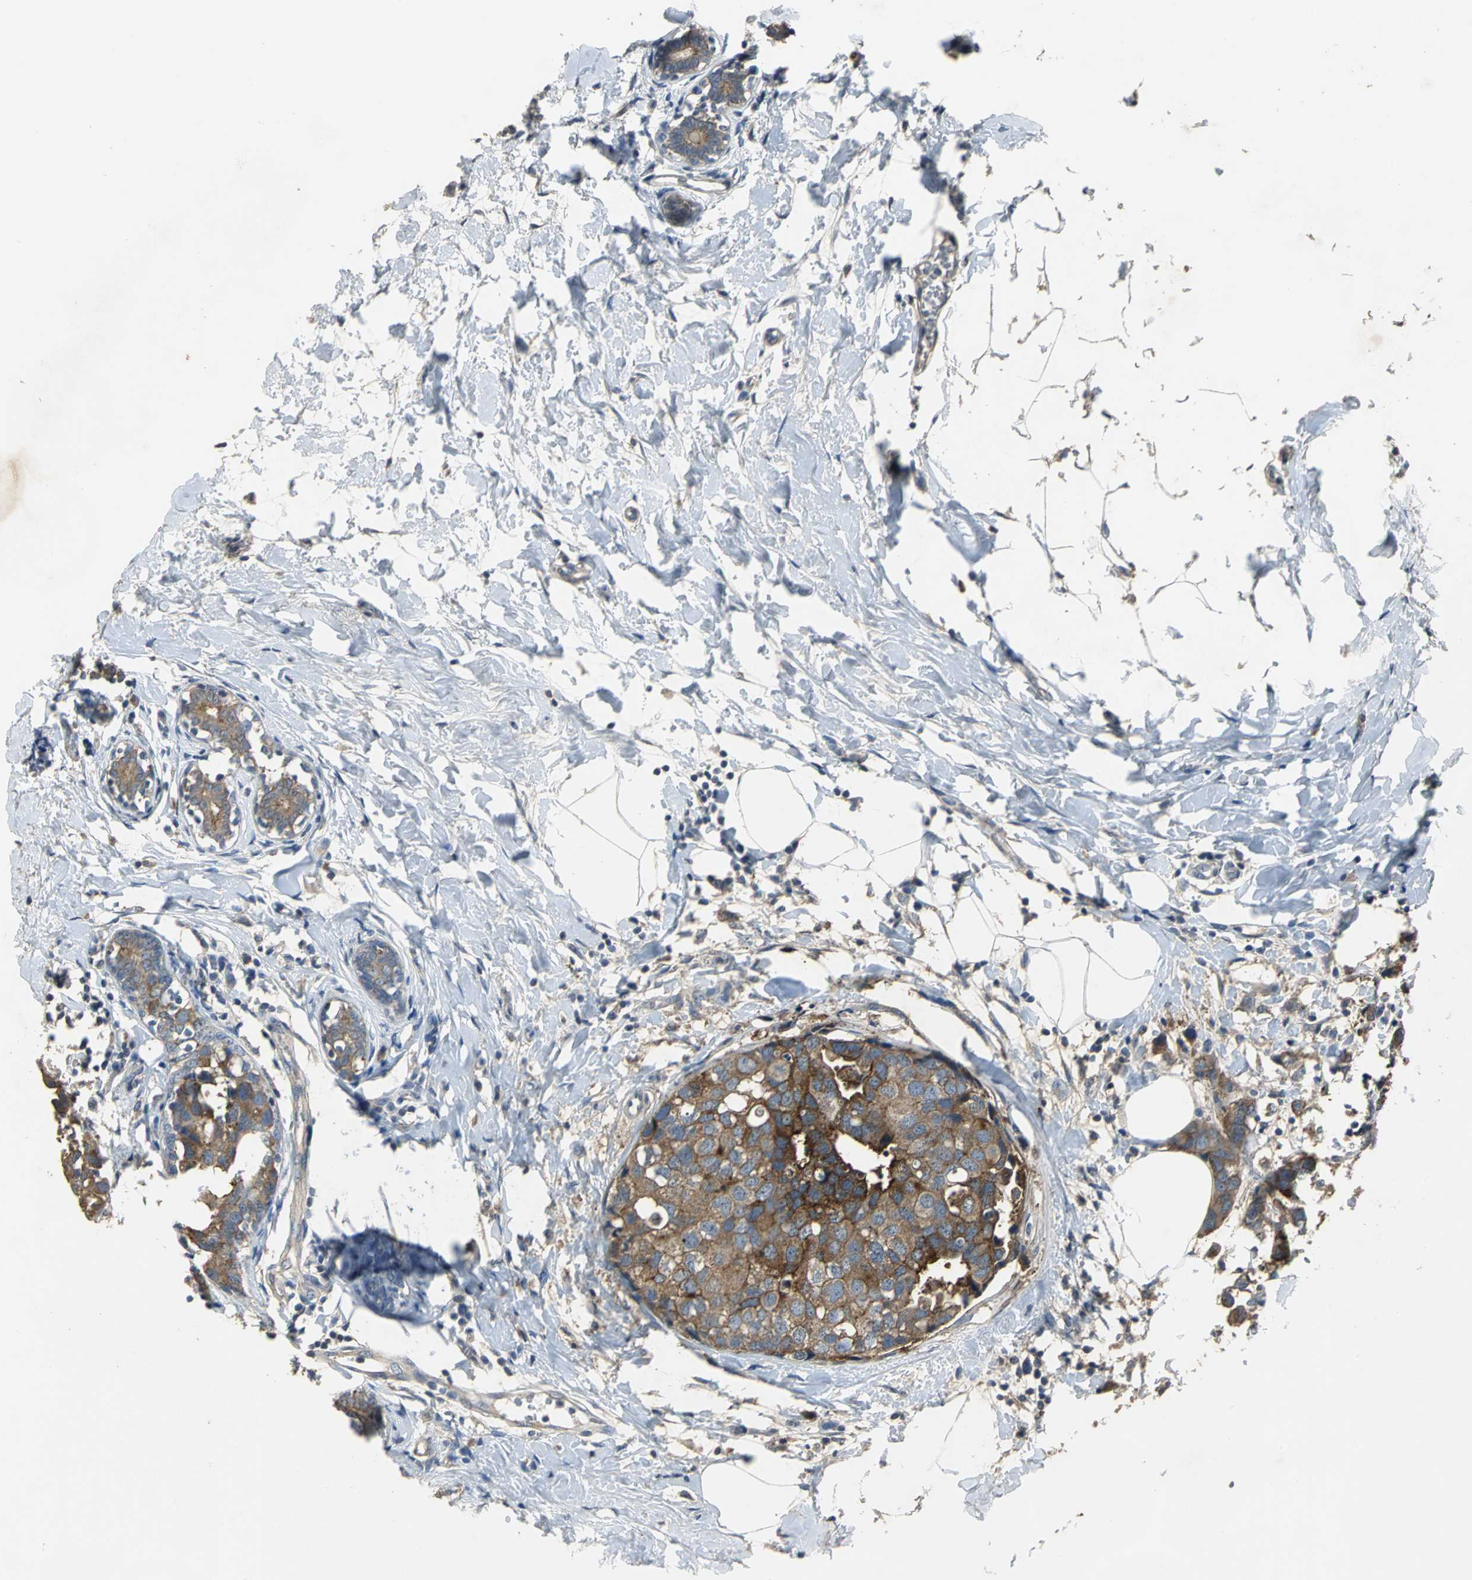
{"staining": {"intensity": "strong", "quantity": ">75%", "location": "cytoplasmic/membranous"}, "tissue": "breast cancer", "cell_type": "Tumor cells", "image_type": "cancer", "snomed": [{"axis": "morphology", "description": "Normal tissue, NOS"}, {"axis": "morphology", "description": "Duct carcinoma"}, {"axis": "topography", "description": "Breast"}], "caption": "Immunohistochemistry (IHC) photomicrograph of breast invasive ductal carcinoma stained for a protein (brown), which reveals high levels of strong cytoplasmic/membranous expression in about >75% of tumor cells.", "gene": "OCLN", "patient": {"sex": "female", "age": 50}}